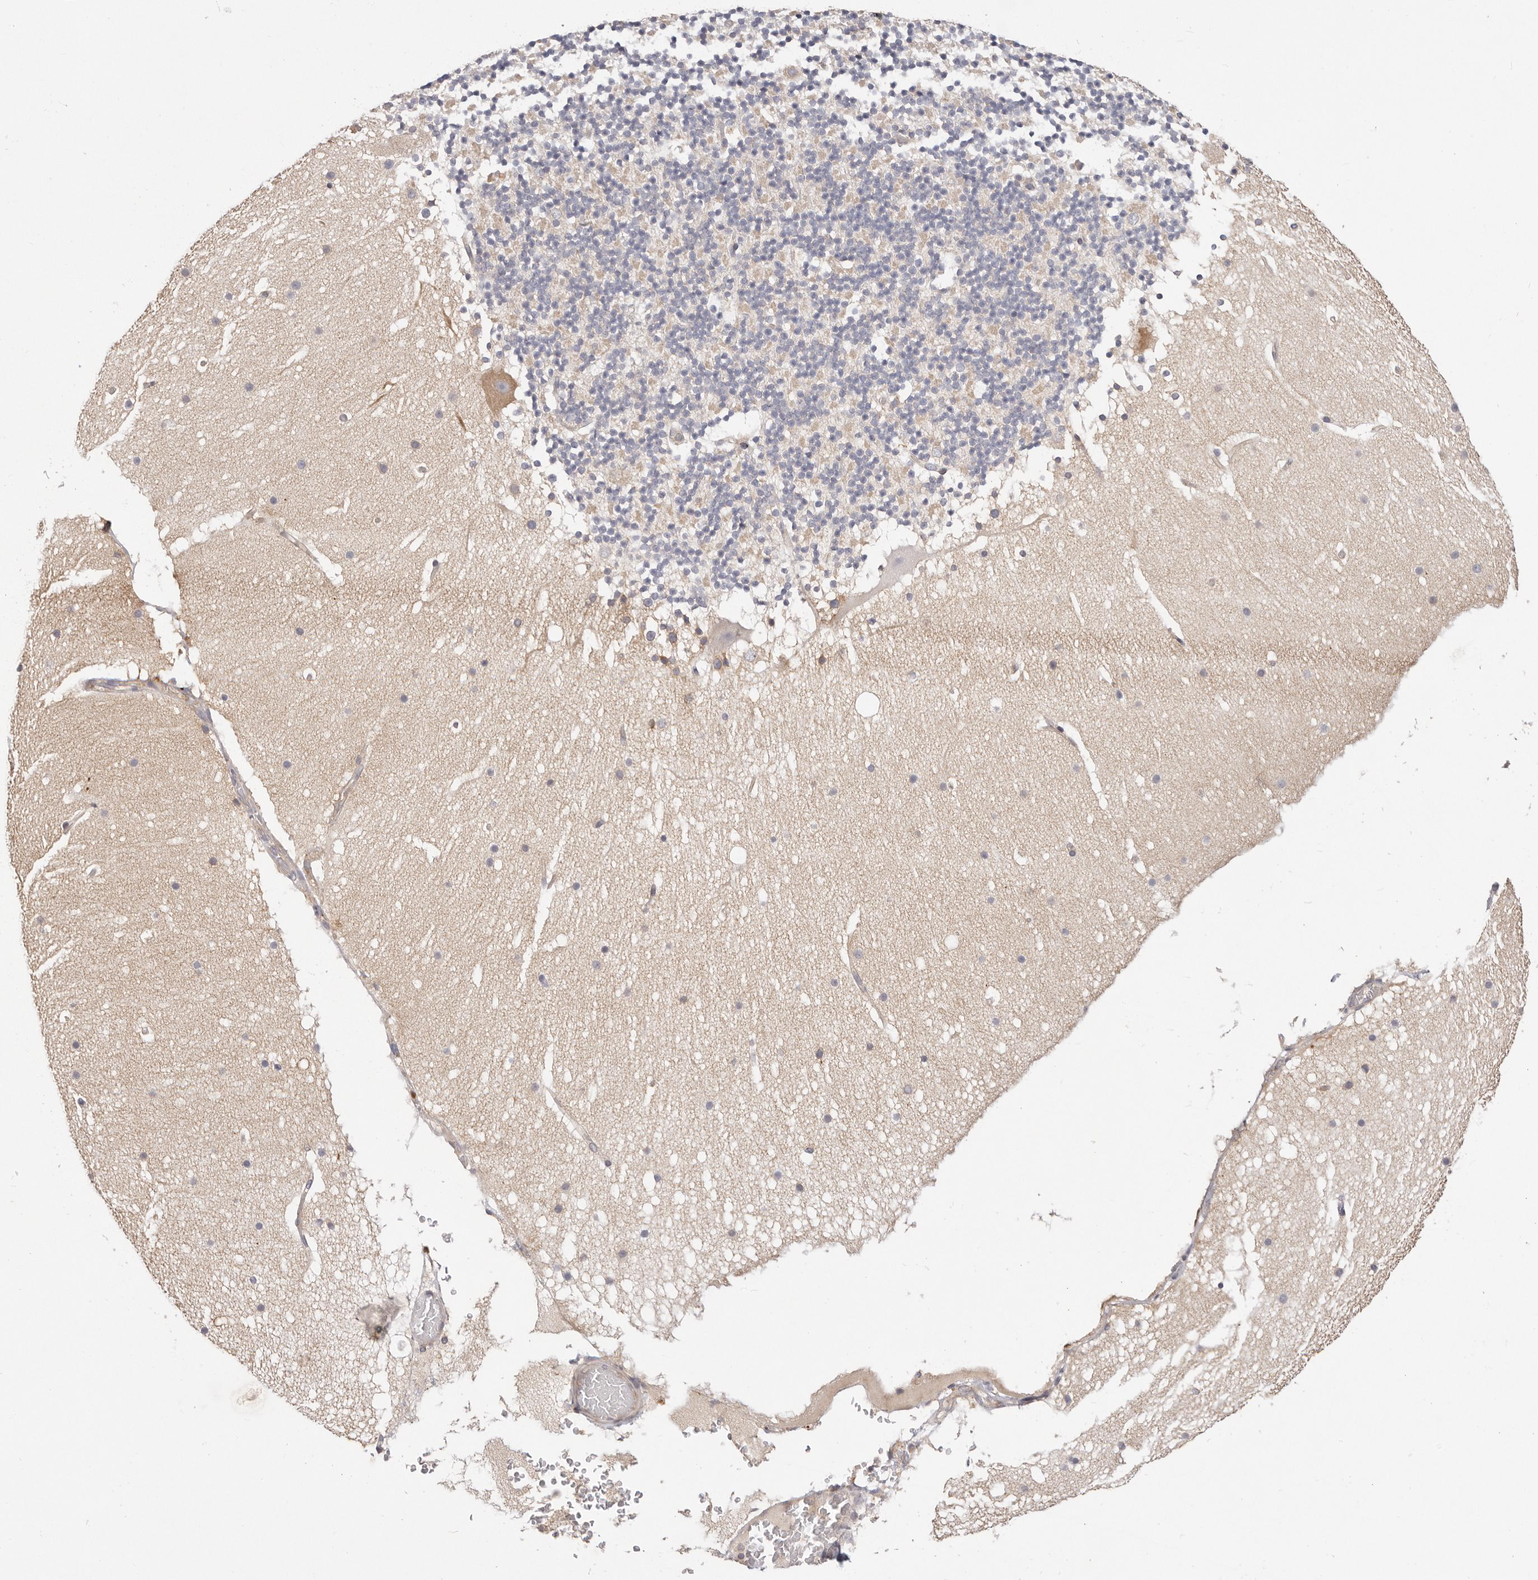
{"staining": {"intensity": "negative", "quantity": "none", "location": "none"}, "tissue": "cerebellum", "cell_type": "Cells in granular layer", "image_type": "normal", "snomed": [{"axis": "morphology", "description": "Normal tissue, NOS"}, {"axis": "topography", "description": "Cerebellum"}], "caption": "This is an immunohistochemistry (IHC) micrograph of benign human cerebellum. There is no expression in cells in granular layer.", "gene": "KCMF1", "patient": {"sex": "male", "age": 57}}